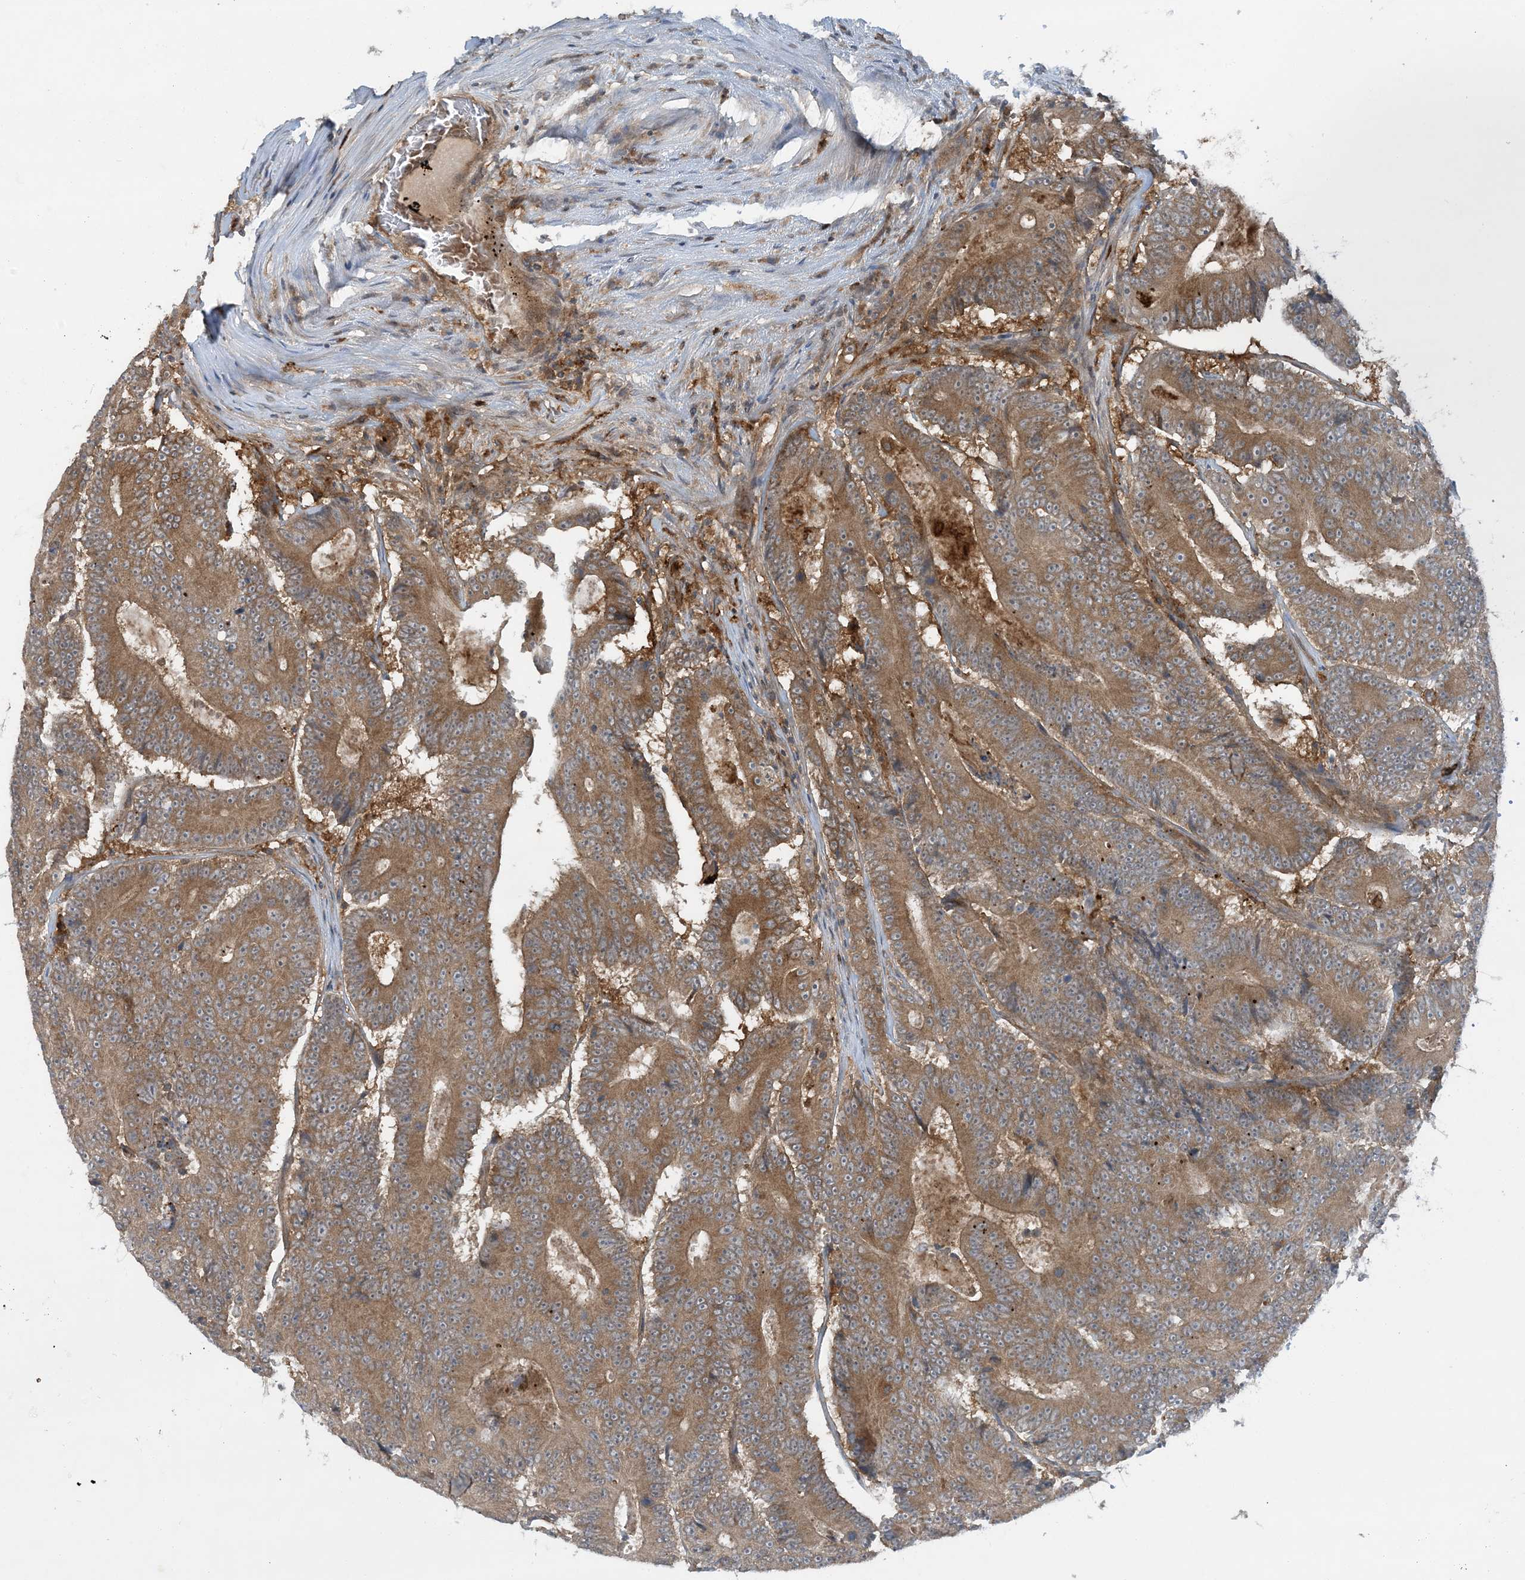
{"staining": {"intensity": "moderate", "quantity": ">75%", "location": "cytoplasmic/membranous"}, "tissue": "colorectal cancer", "cell_type": "Tumor cells", "image_type": "cancer", "snomed": [{"axis": "morphology", "description": "Adenocarcinoma, NOS"}, {"axis": "topography", "description": "Colon"}], "caption": "Human colorectal cancer (adenocarcinoma) stained with a protein marker shows moderate staining in tumor cells.", "gene": "STAM2", "patient": {"sex": "male", "age": 83}}